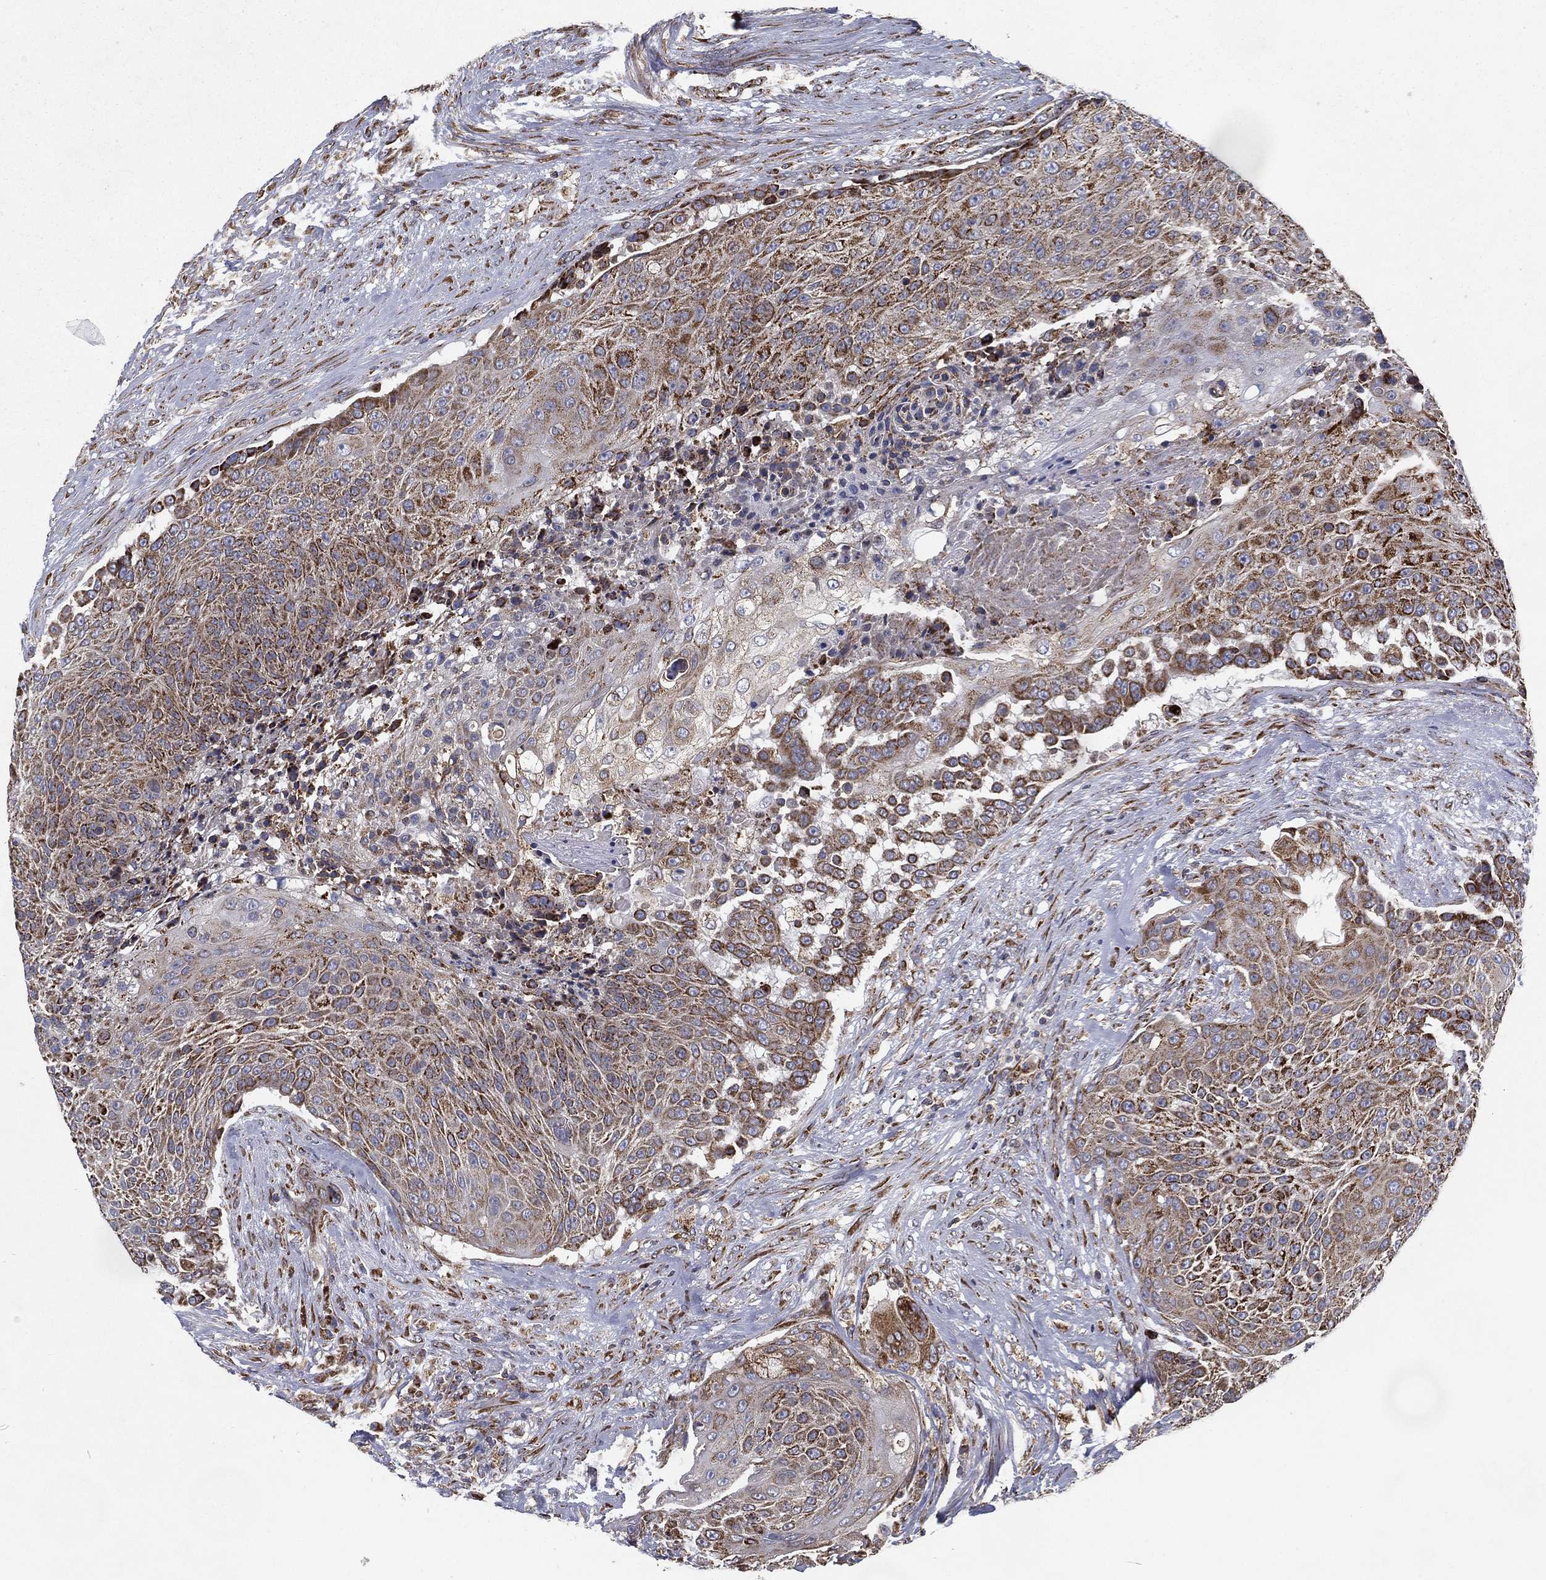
{"staining": {"intensity": "strong", "quantity": "25%-75%", "location": "cytoplasmic/membranous"}, "tissue": "urothelial cancer", "cell_type": "Tumor cells", "image_type": "cancer", "snomed": [{"axis": "morphology", "description": "Urothelial carcinoma, High grade"}, {"axis": "topography", "description": "Urinary bladder"}], "caption": "High-grade urothelial carcinoma stained with IHC demonstrates strong cytoplasmic/membranous staining in about 25%-75% of tumor cells.", "gene": "MT-CYB", "patient": {"sex": "female", "age": 63}}